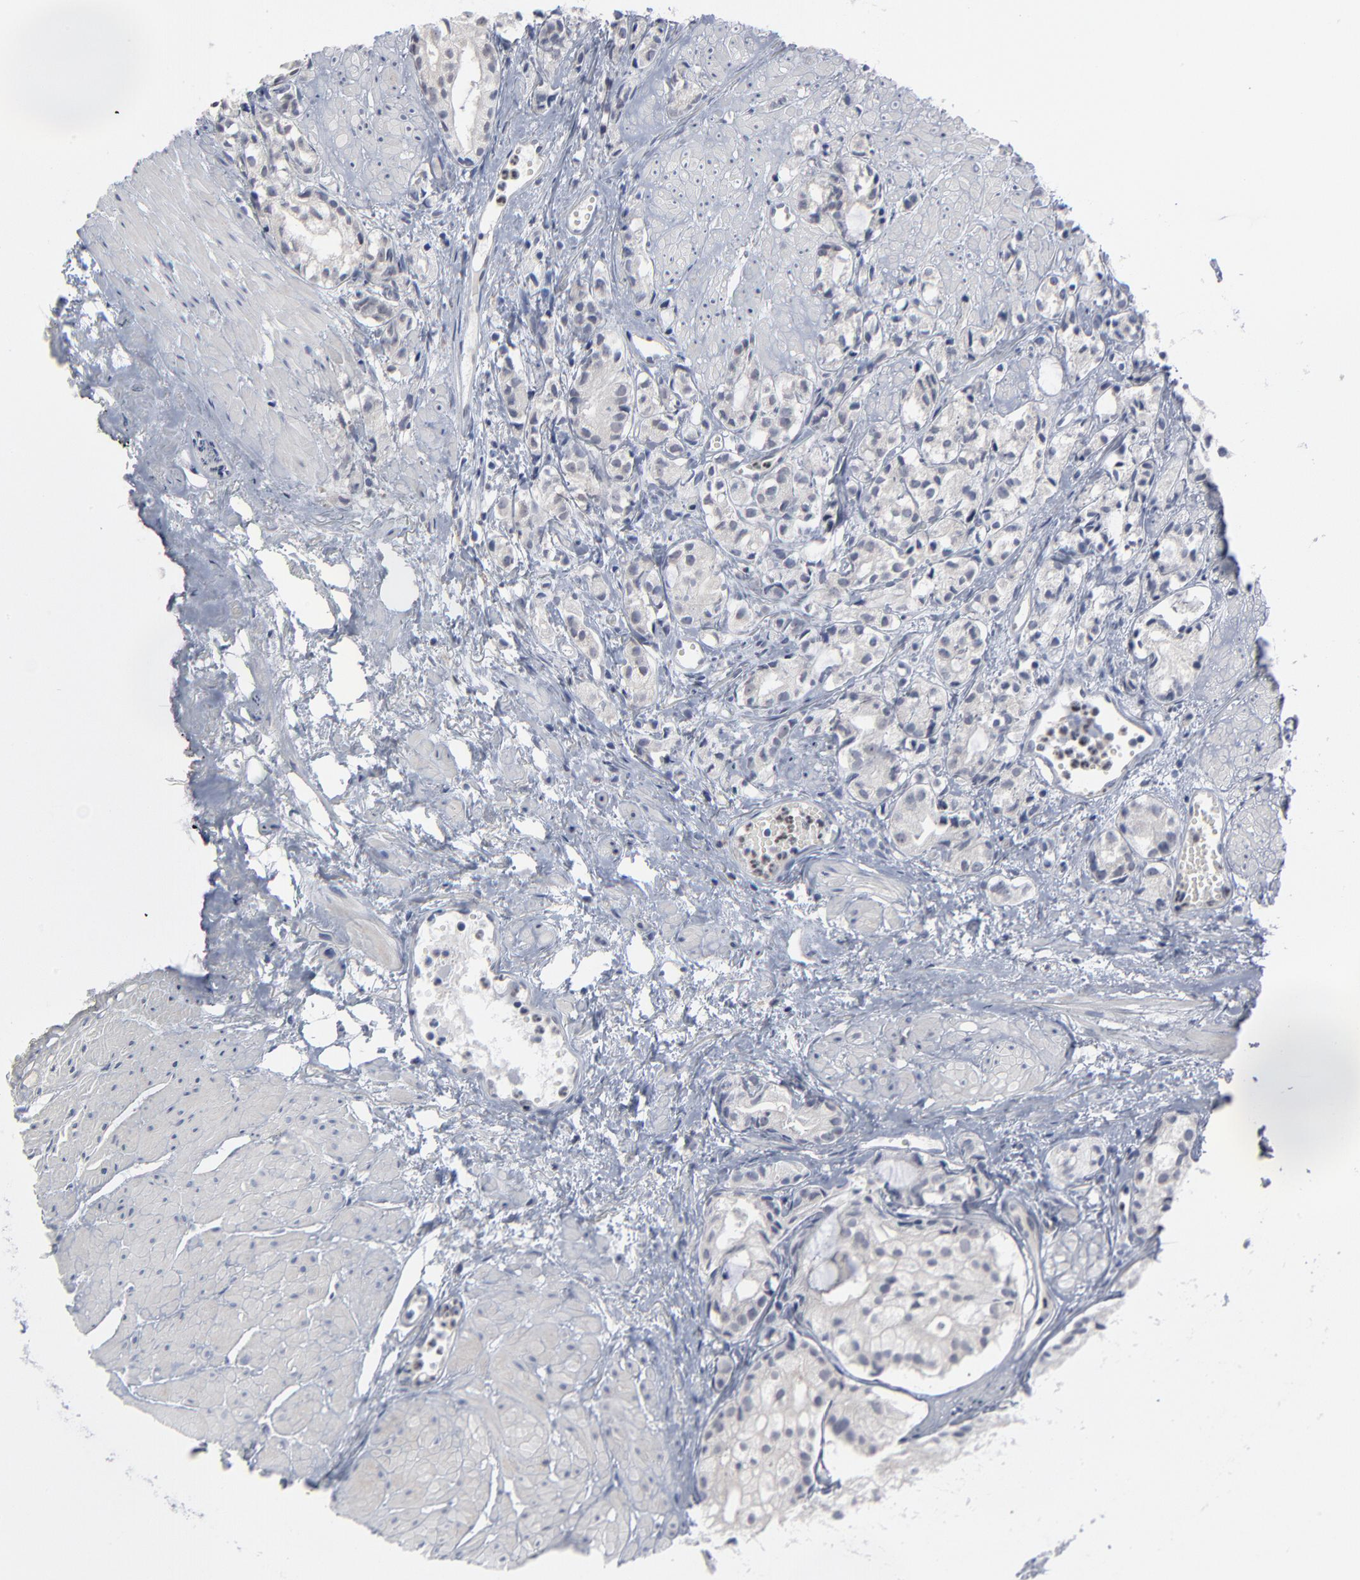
{"staining": {"intensity": "negative", "quantity": "none", "location": "none"}, "tissue": "prostate cancer", "cell_type": "Tumor cells", "image_type": "cancer", "snomed": [{"axis": "morphology", "description": "Adenocarcinoma, High grade"}, {"axis": "topography", "description": "Prostate"}], "caption": "There is no significant positivity in tumor cells of prostate adenocarcinoma (high-grade). (Brightfield microscopy of DAB immunohistochemistry (IHC) at high magnification).", "gene": "FOXN2", "patient": {"sex": "male", "age": 85}}